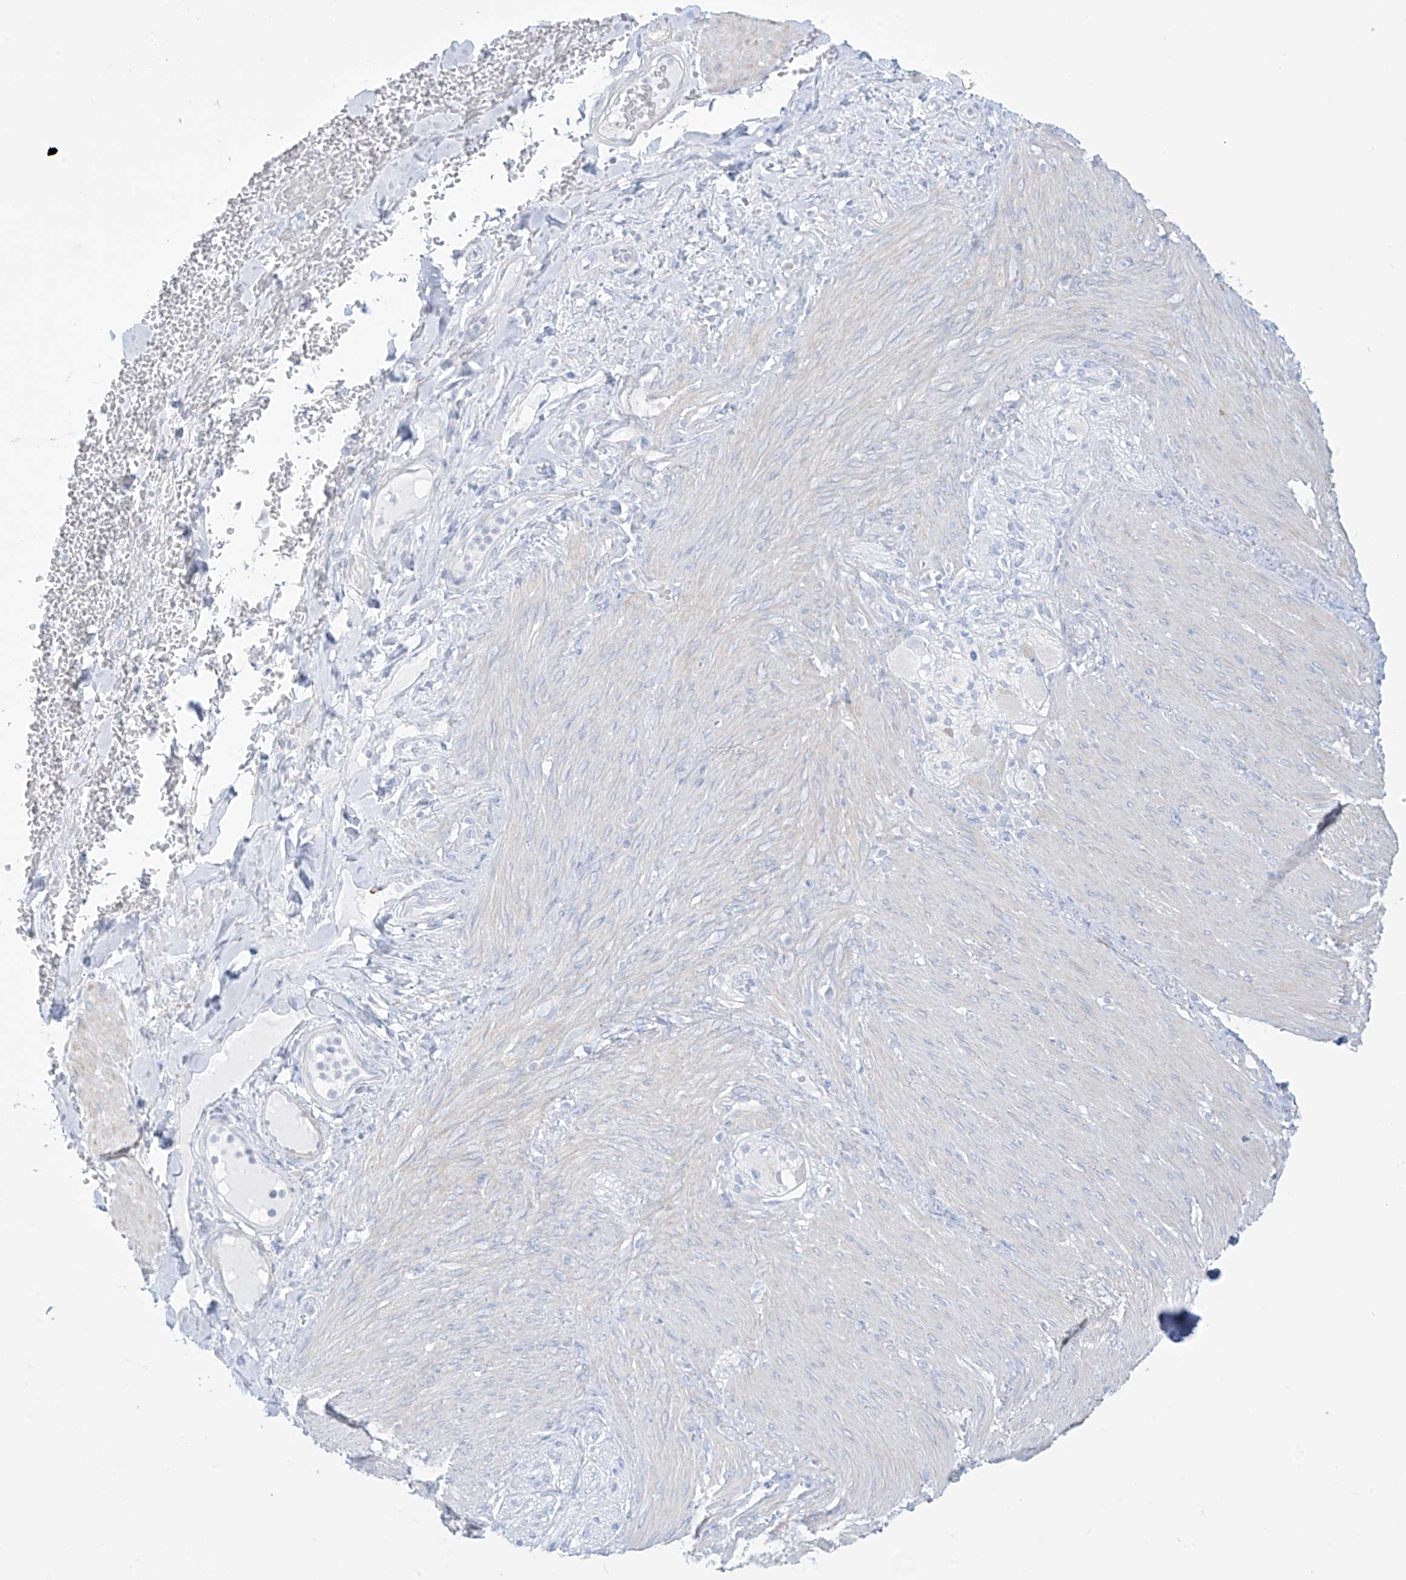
{"staining": {"intensity": "negative", "quantity": "none", "location": "none"}, "tissue": "adipose tissue", "cell_type": "Adipocytes", "image_type": "normal", "snomed": [{"axis": "morphology", "description": "Normal tissue, NOS"}, {"axis": "topography", "description": "Colon"}, {"axis": "topography", "description": "Peripheral nerve tissue"}], "caption": "High power microscopy micrograph of an IHC micrograph of normal adipose tissue, revealing no significant positivity in adipocytes. (DAB immunohistochemistry (IHC) visualized using brightfield microscopy, high magnification).", "gene": "SLC26A3", "patient": {"sex": "female", "age": 61}}